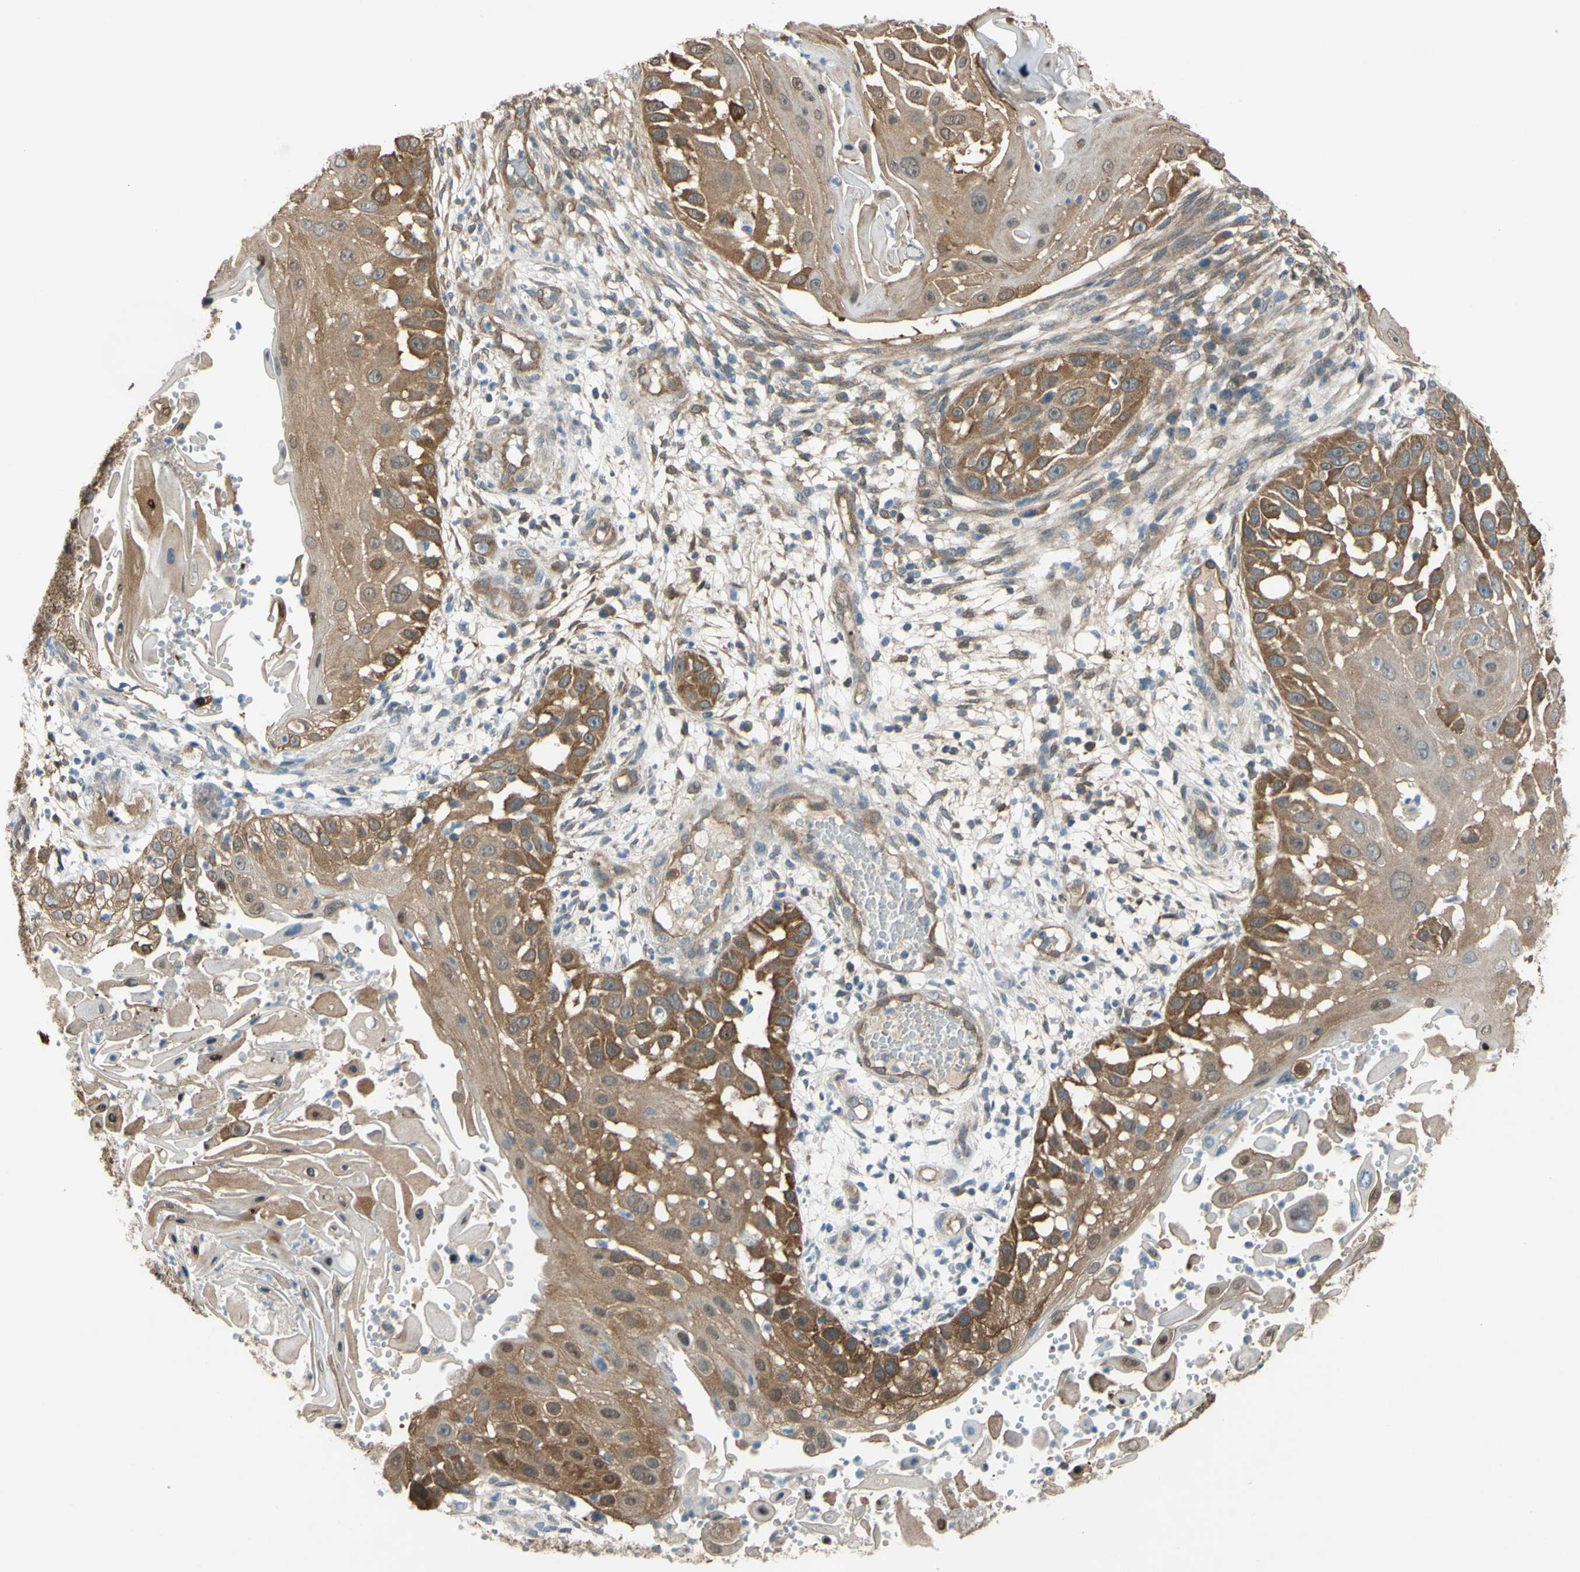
{"staining": {"intensity": "moderate", "quantity": ">75%", "location": "cytoplasmic/membranous"}, "tissue": "skin cancer", "cell_type": "Tumor cells", "image_type": "cancer", "snomed": [{"axis": "morphology", "description": "Squamous cell carcinoma, NOS"}, {"axis": "topography", "description": "Skin"}], "caption": "Immunohistochemistry (IHC) image of neoplastic tissue: skin cancer stained using immunohistochemistry (IHC) shows medium levels of moderate protein expression localized specifically in the cytoplasmic/membranous of tumor cells, appearing as a cytoplasmic/membranous brown color.", "gene": "YWHAQ", "patient": {"sex": "female", "age": 44}}